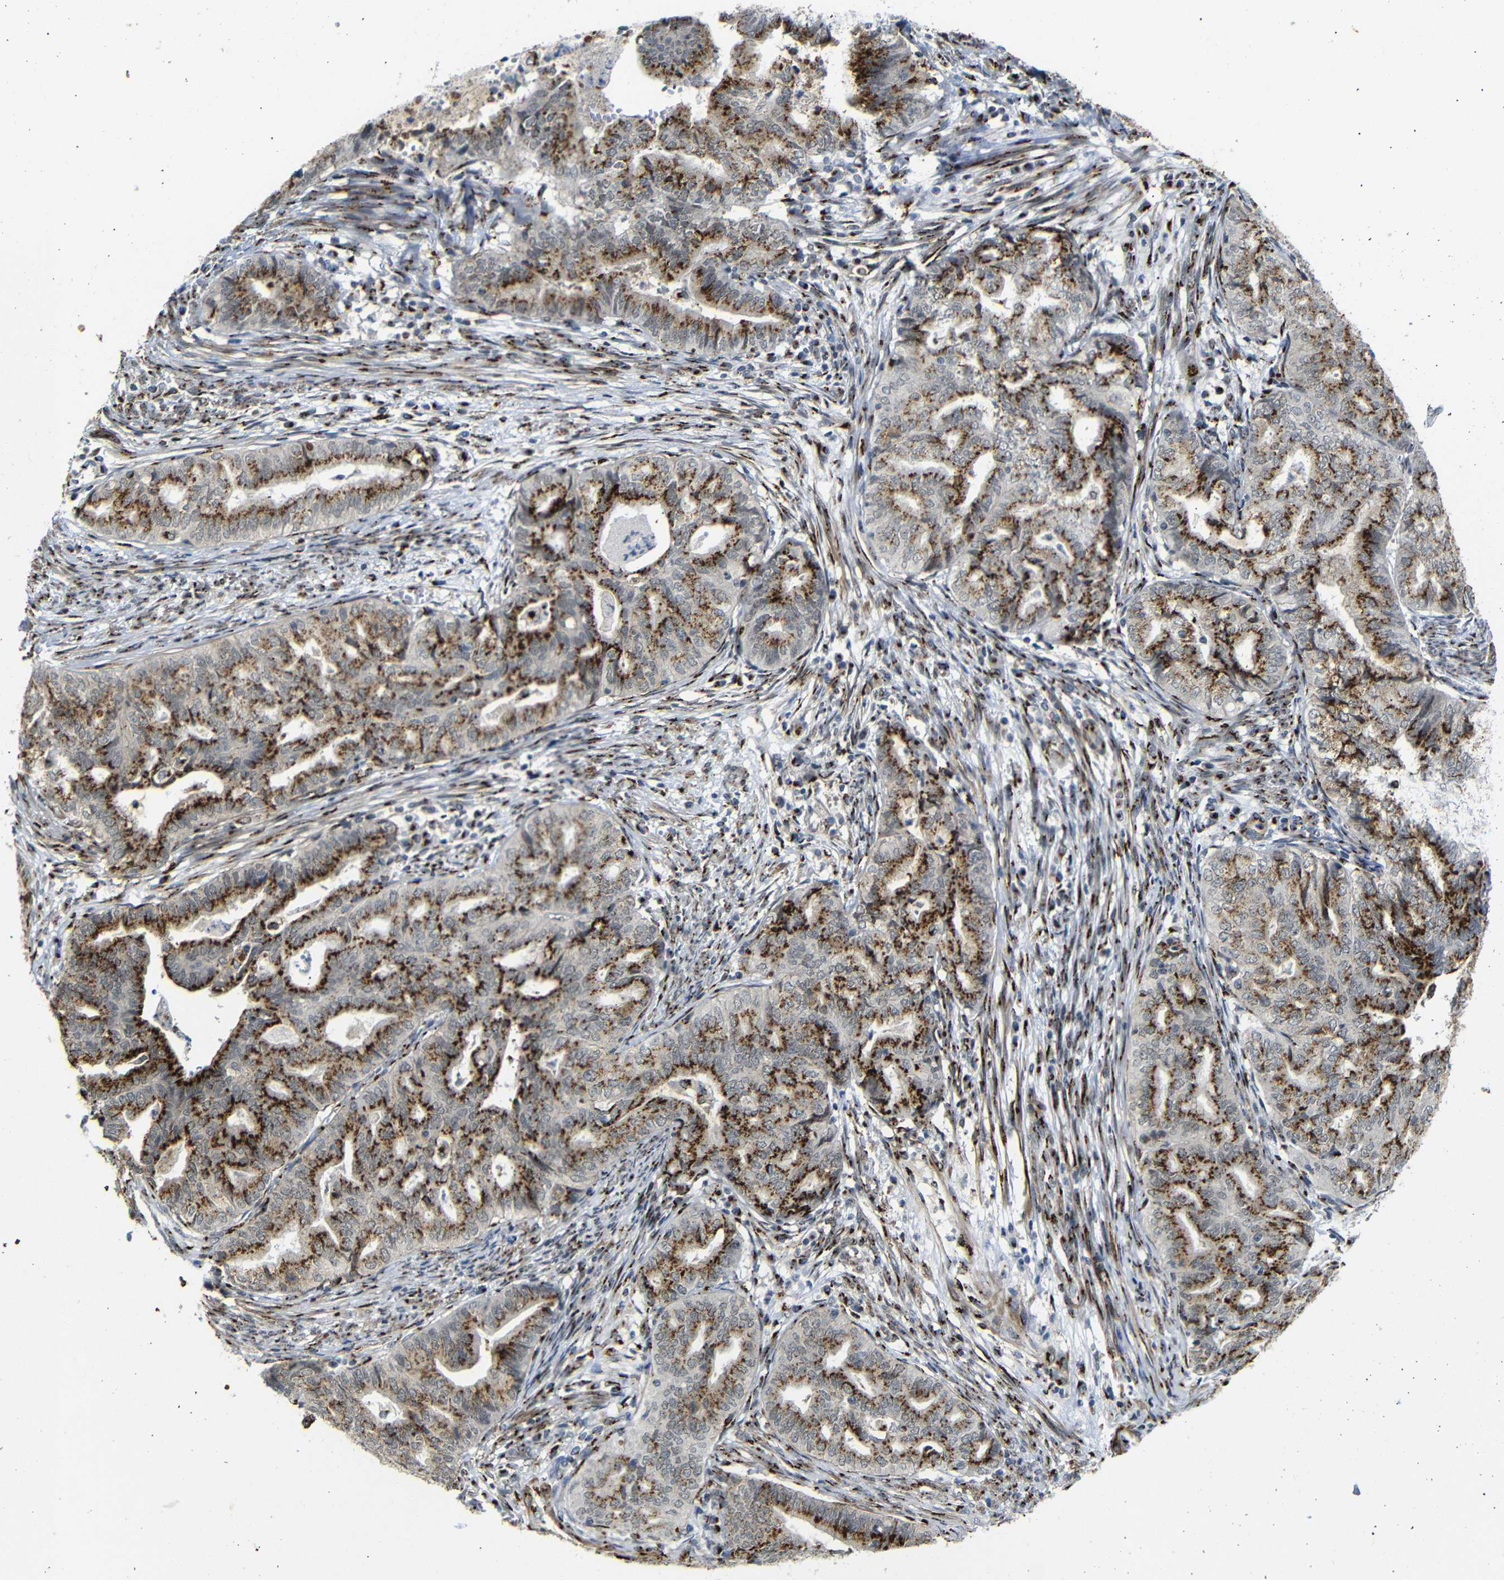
{"staining": {"intensity": "strong", "quantity": ">75%", "location": "cytoplasmic/membranous"}, "tissue": "endometrial cancer", "cell_type": "Tumor cells", "image_type": "cancer", "snomed": [{"axis": "morphology", "description": "Adenocarcinoma, NOS"}, {"axis": "topography", "description": "Endometrium"}], "caption": "This is an image of IHC staining of endometrial cancer, which shows strong expression in the cytoplasmic/membranous of tumor cells.", "gene": "TGOLN2", "patient": {"sex": "female", "age": 79}}